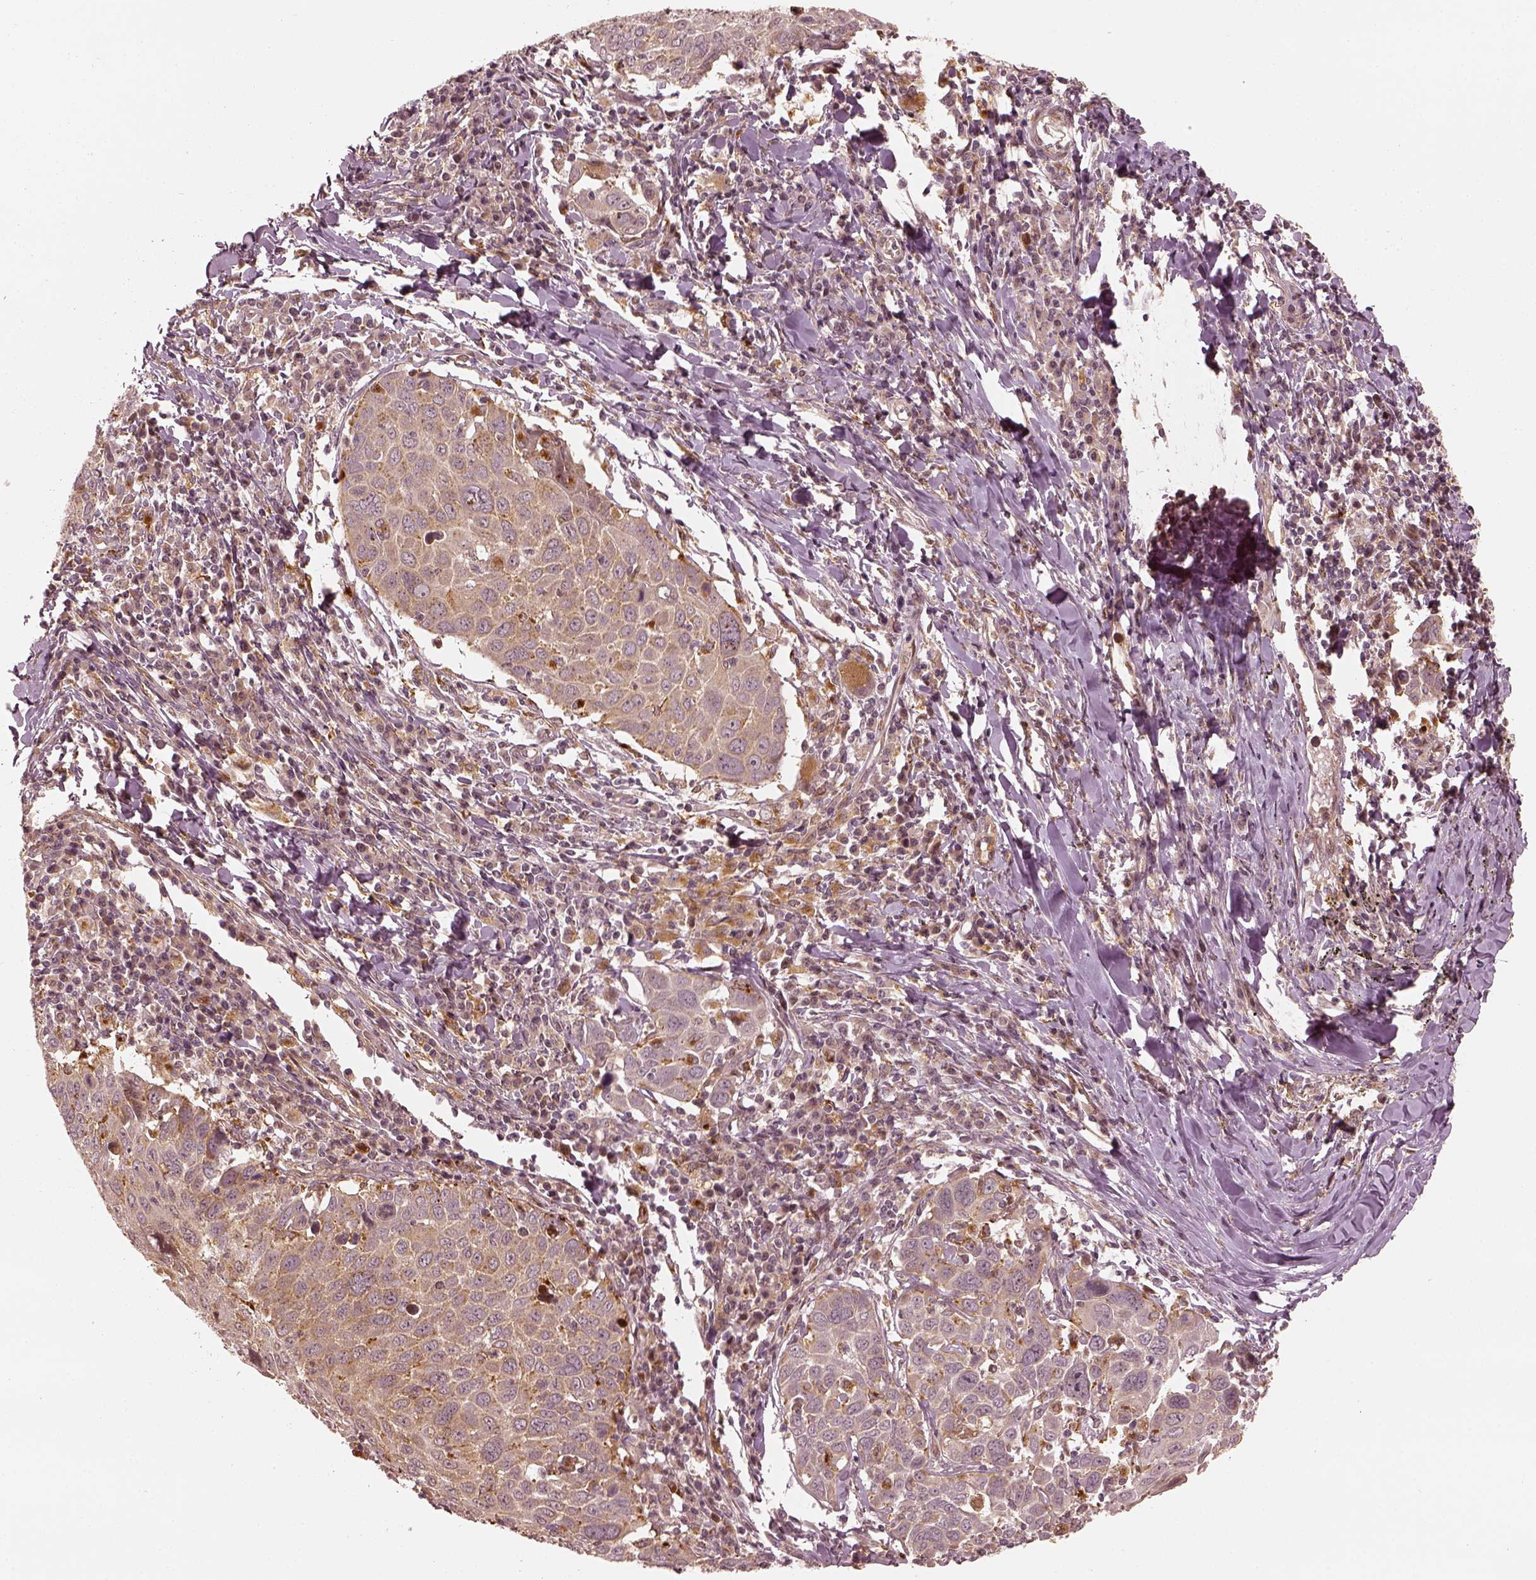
{"staining": {"intensity": "weak", "quantity": ">75%", "location": "cytoplasmic/membranous"}, "tissue": "lung cancer", "cell_type": "Tumor cells", "image_type": "cancer", "snomed": [{"axis": "morphology", "description": "Squamous cell carcinoma, NOS"}, {"axis": "topography", "description": "Lung"}], "caption": "This is a photomicrograph of immunohistochemistry (IHC) staining of squamous cell carcinoma (lung), which shows weak expression in the cytoplasmic/membranous of tumor cells.", "gene": "SLC12A9", "patient": {"sex": "male", "age": 57}}